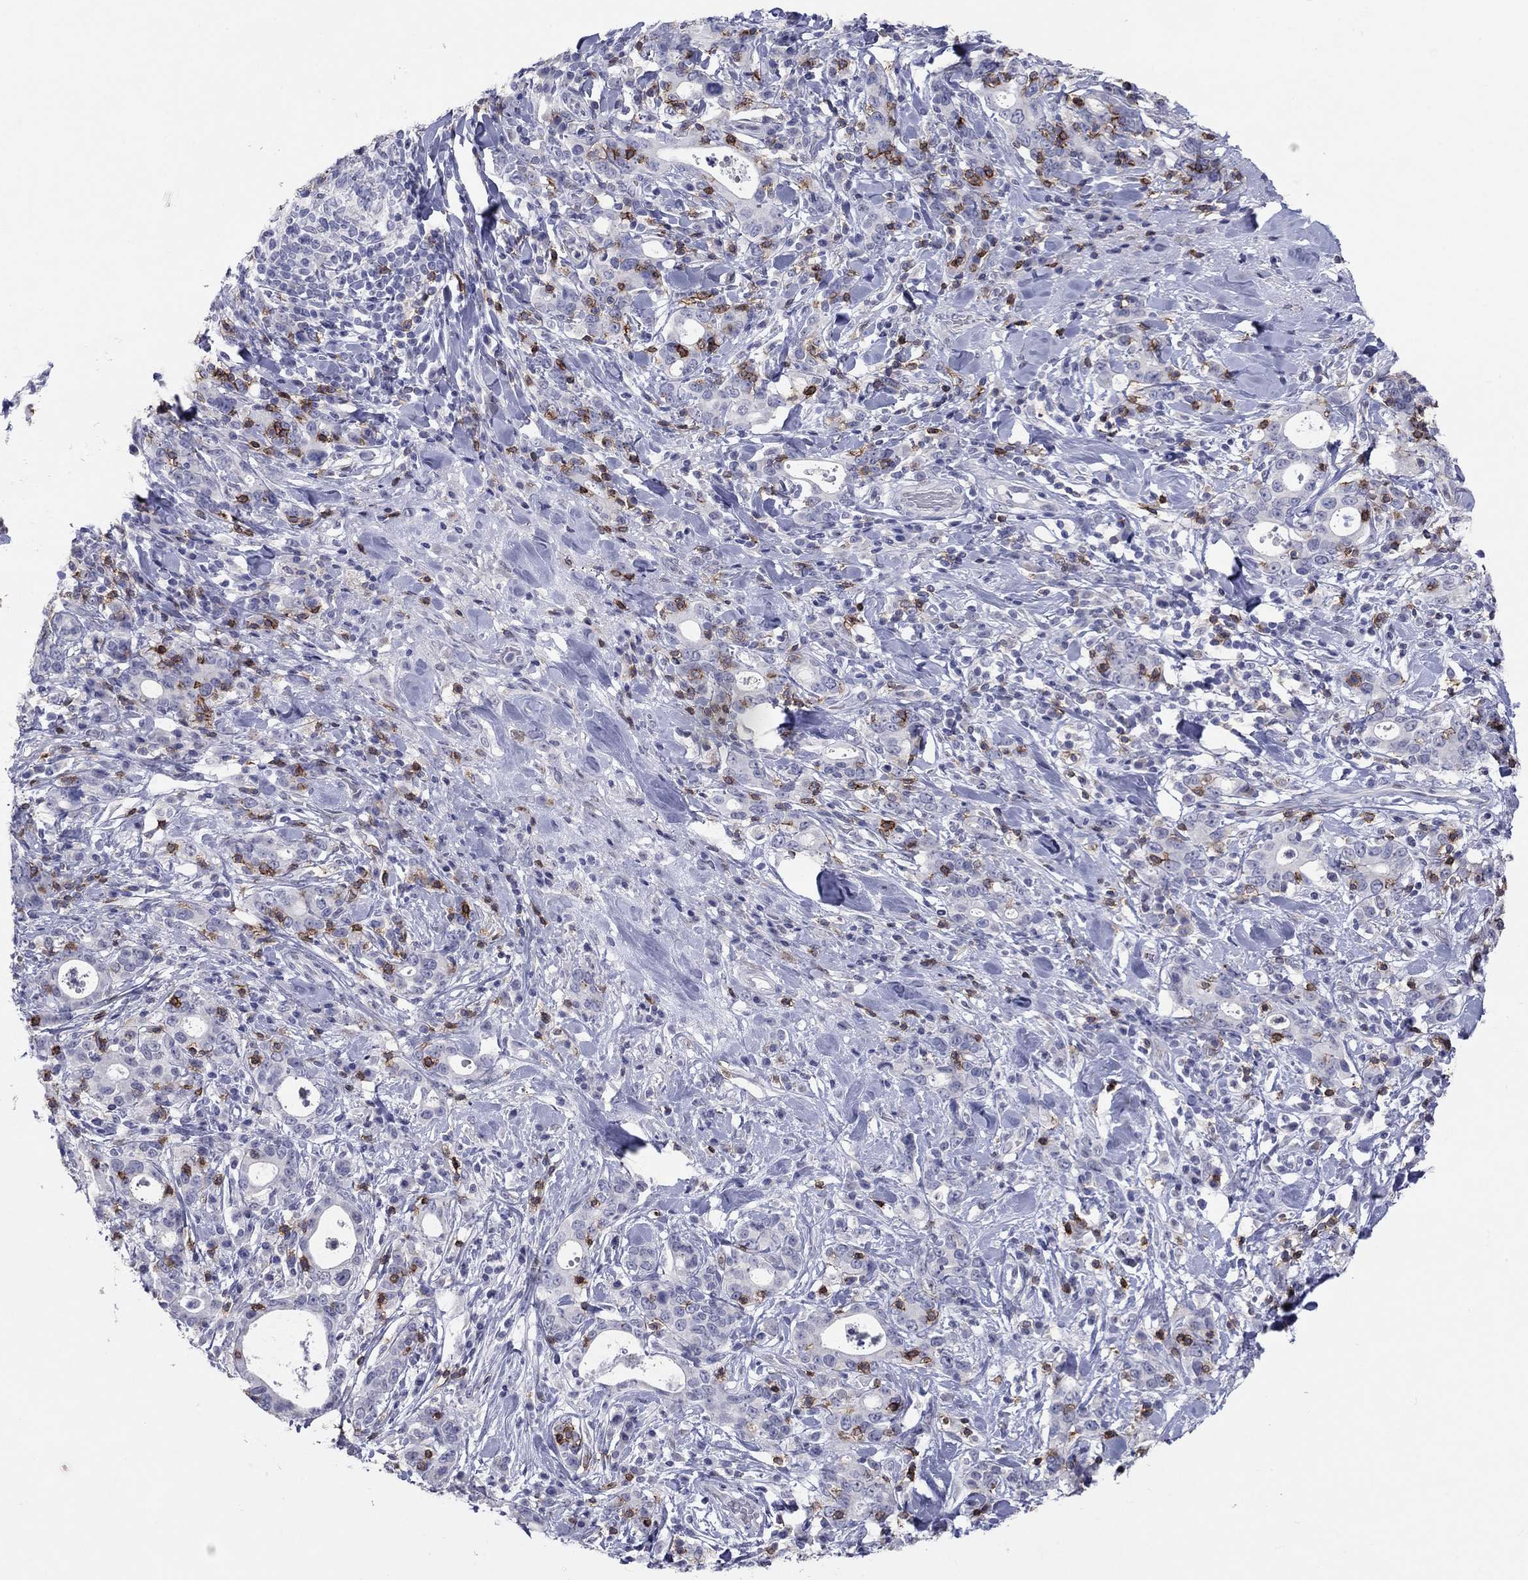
{"staining": {"intensity": "negative", "quantity": "none", "location": "none"}, "tissue": "stomach cancer", "cell_type": "Tumor cells", "image_type": "cancer", "snomed": [{"axis": "morphology", "description": "Adenocarcinoma, NOS"}, {"axis": "topography", "description": "Stomach"}], "caption": "This is an immunohistochemistry (IHC) image of human stomach cancer (adenocarcinoma). There is no staining in tumor cells.", "gene": "ITGAE", "patient": {"sex": "male", "age": 79}}